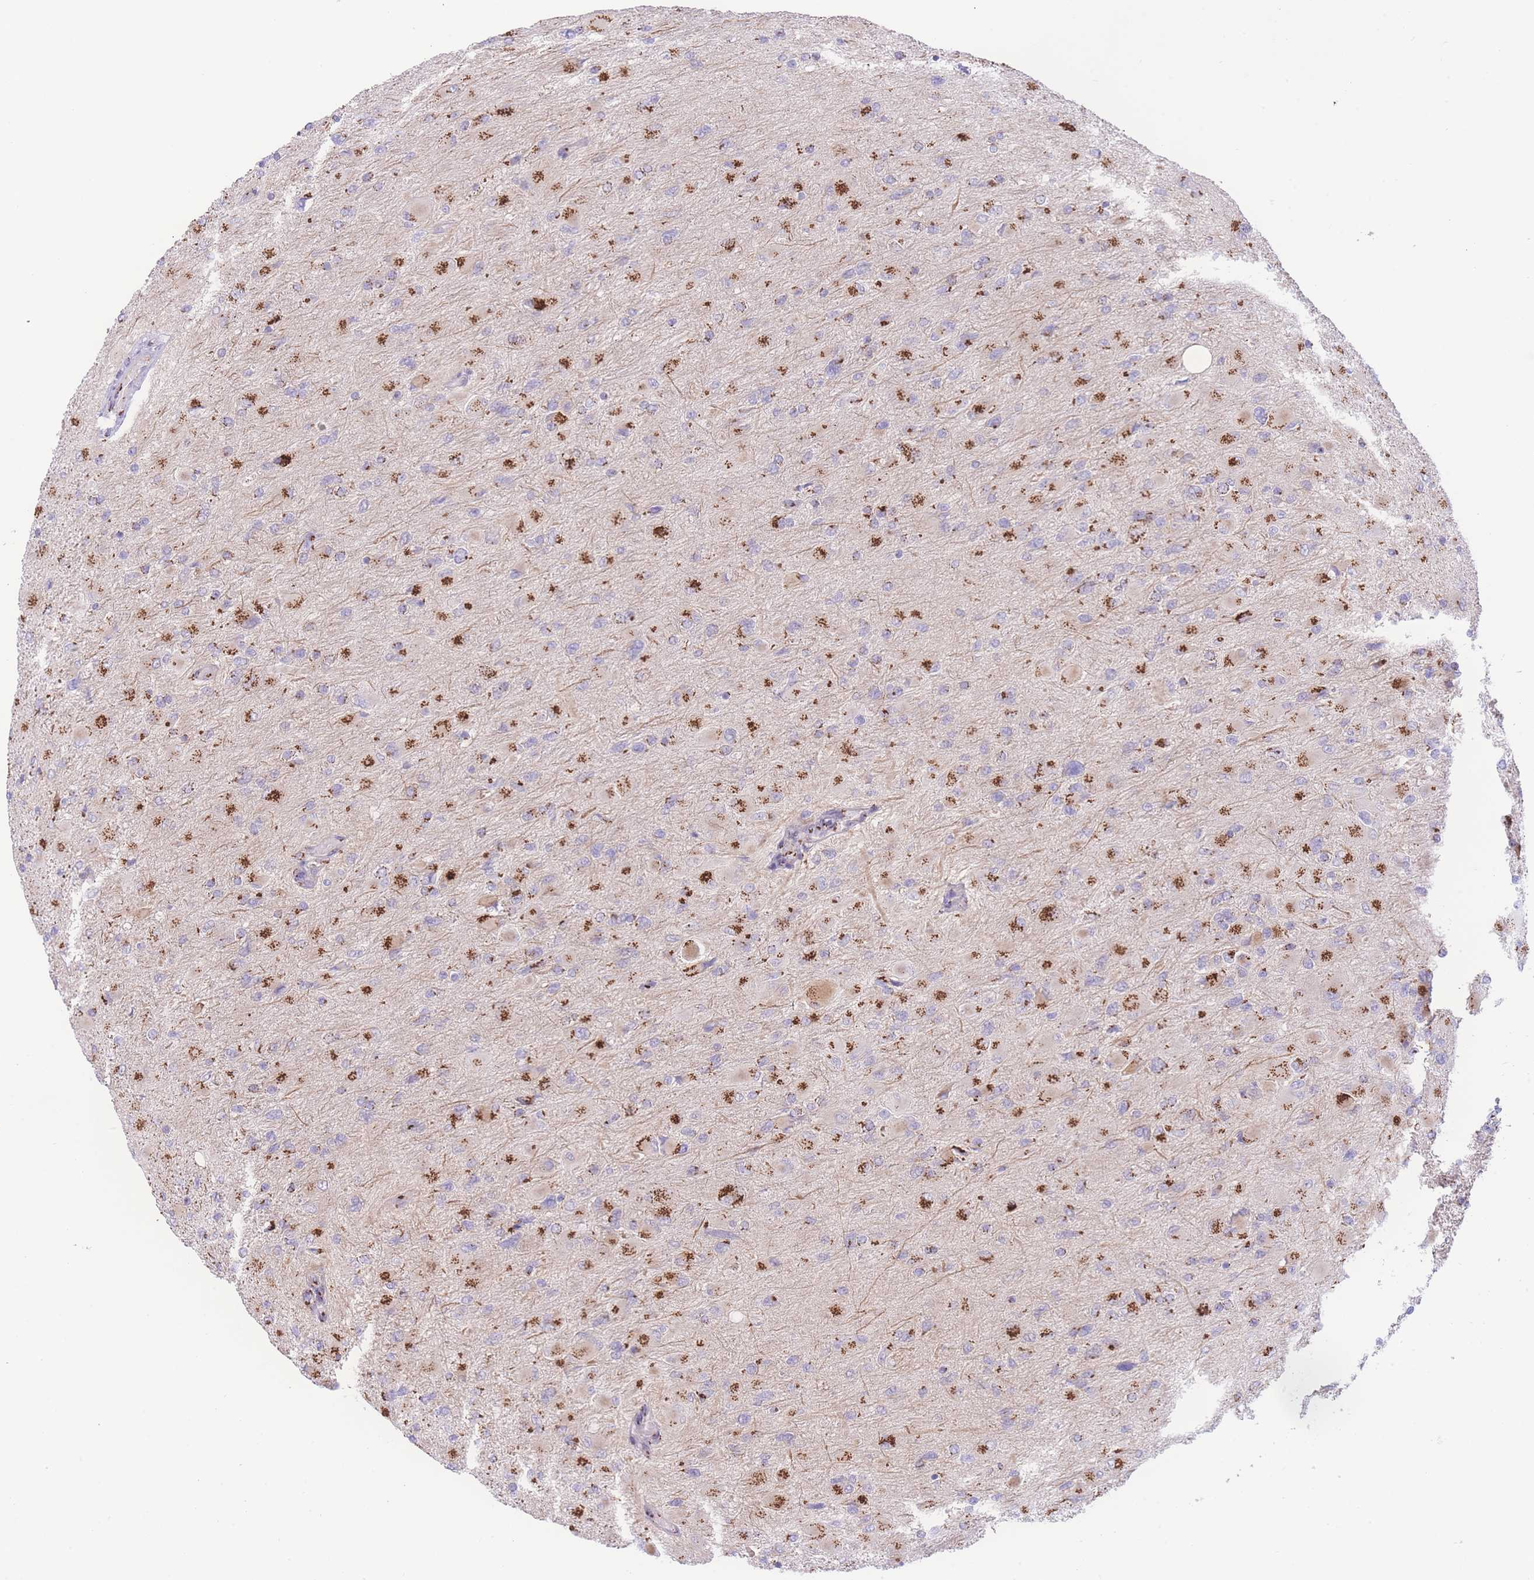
{"staining": {"intensity": "strong", "quantity": "<25%", "location": "cytoplasmic/membranous"}, "tissue": "glioma", "cell_type": "Tumor cells", "image_type": "cancer", "snomed": [{"axis": "morphology", "description": "Glioma, malignant, High grade"}, {"axis": "topography", "description": "Cerebral cortex"}], "caption": "This histopathology image reveals IHC staining of glioma, with medium strong cytoplasmic/membranous positivity in about <25% of tumor cells.", "gene": "GOLM2", "patient": {"sex": "female", "age": 36}}